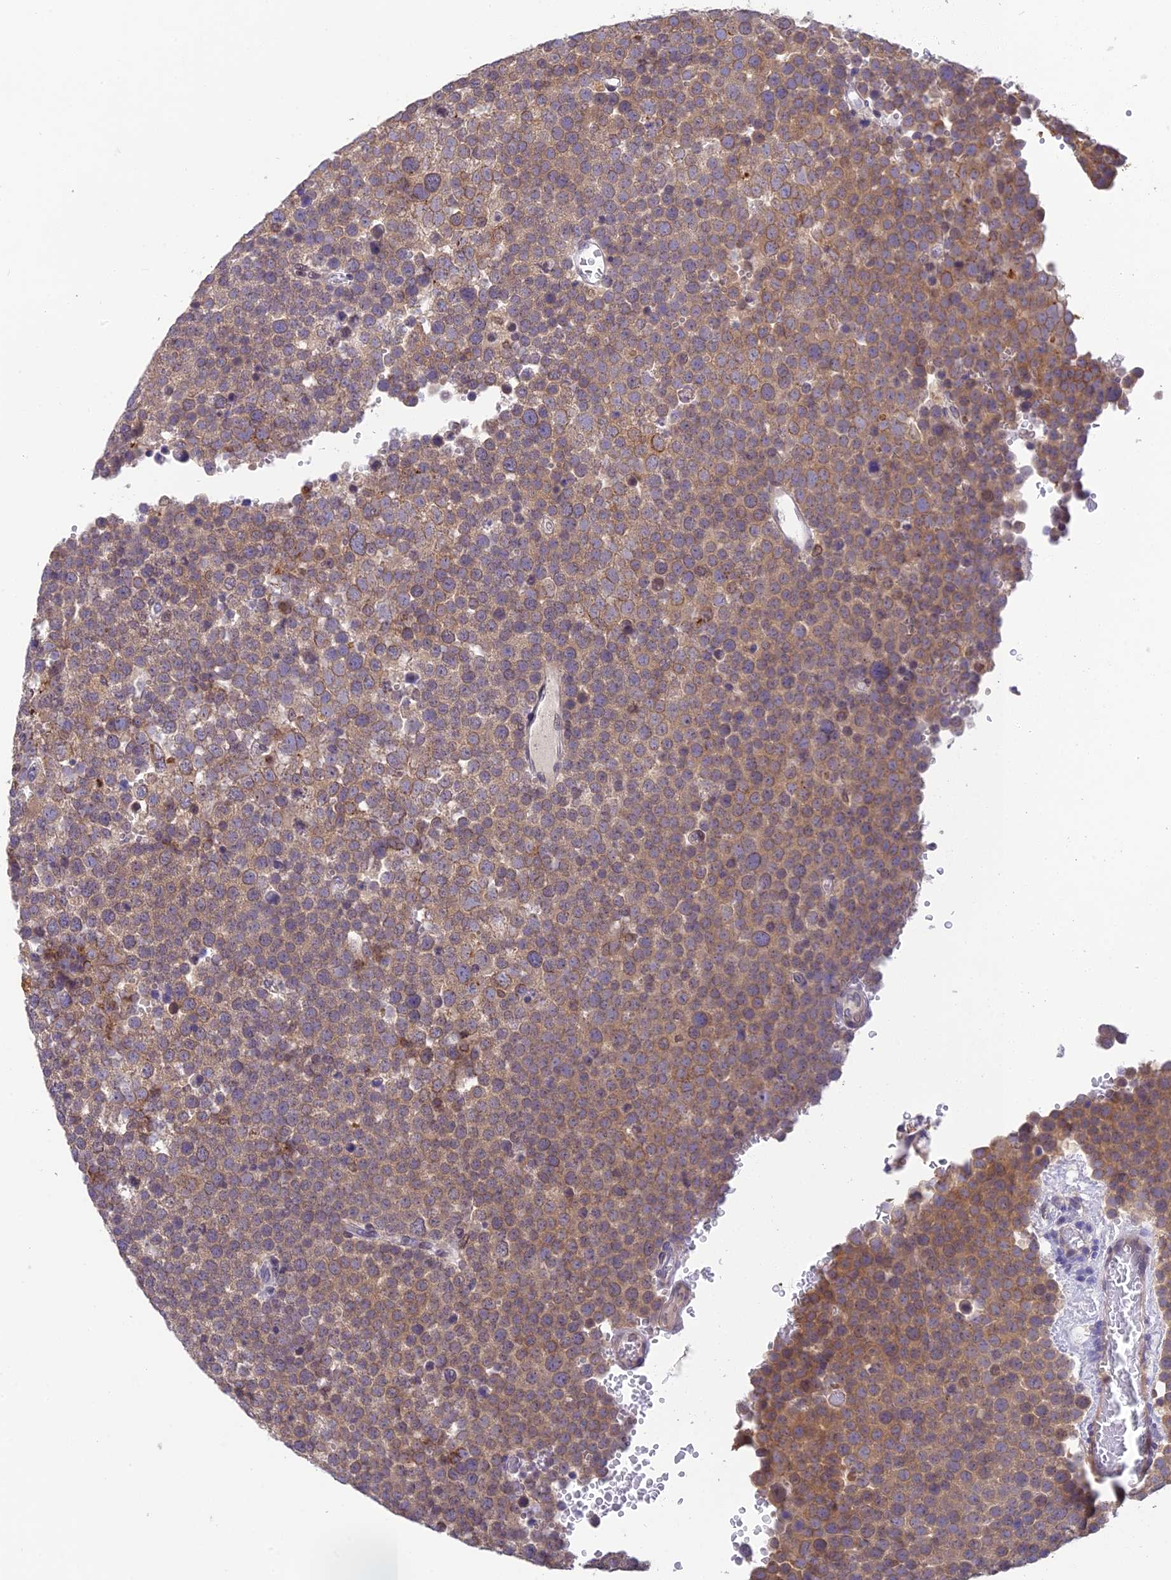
{"staining": {"intensity": "weak", "quantity": ">75%", "location": "cytoplasmic/membranous"}, "tissue": "testis cancer", "cell_type": "Tumor cells", "image_type": "cancer", "snomed": [{"axis": "morphology", "description": "Seminoma, NOS"}, {"axis": "topography", "description": "Testis"}], "caption": "DAB (3,3'-diaminobenzidine) immunohistochemical staining of human testis seminoma shows weak cytoplasmic/membranous protein expression in approximately >75% of tumor cells.", "gene": "BMT2", "patient": {"sex": "male", "age": 71}}